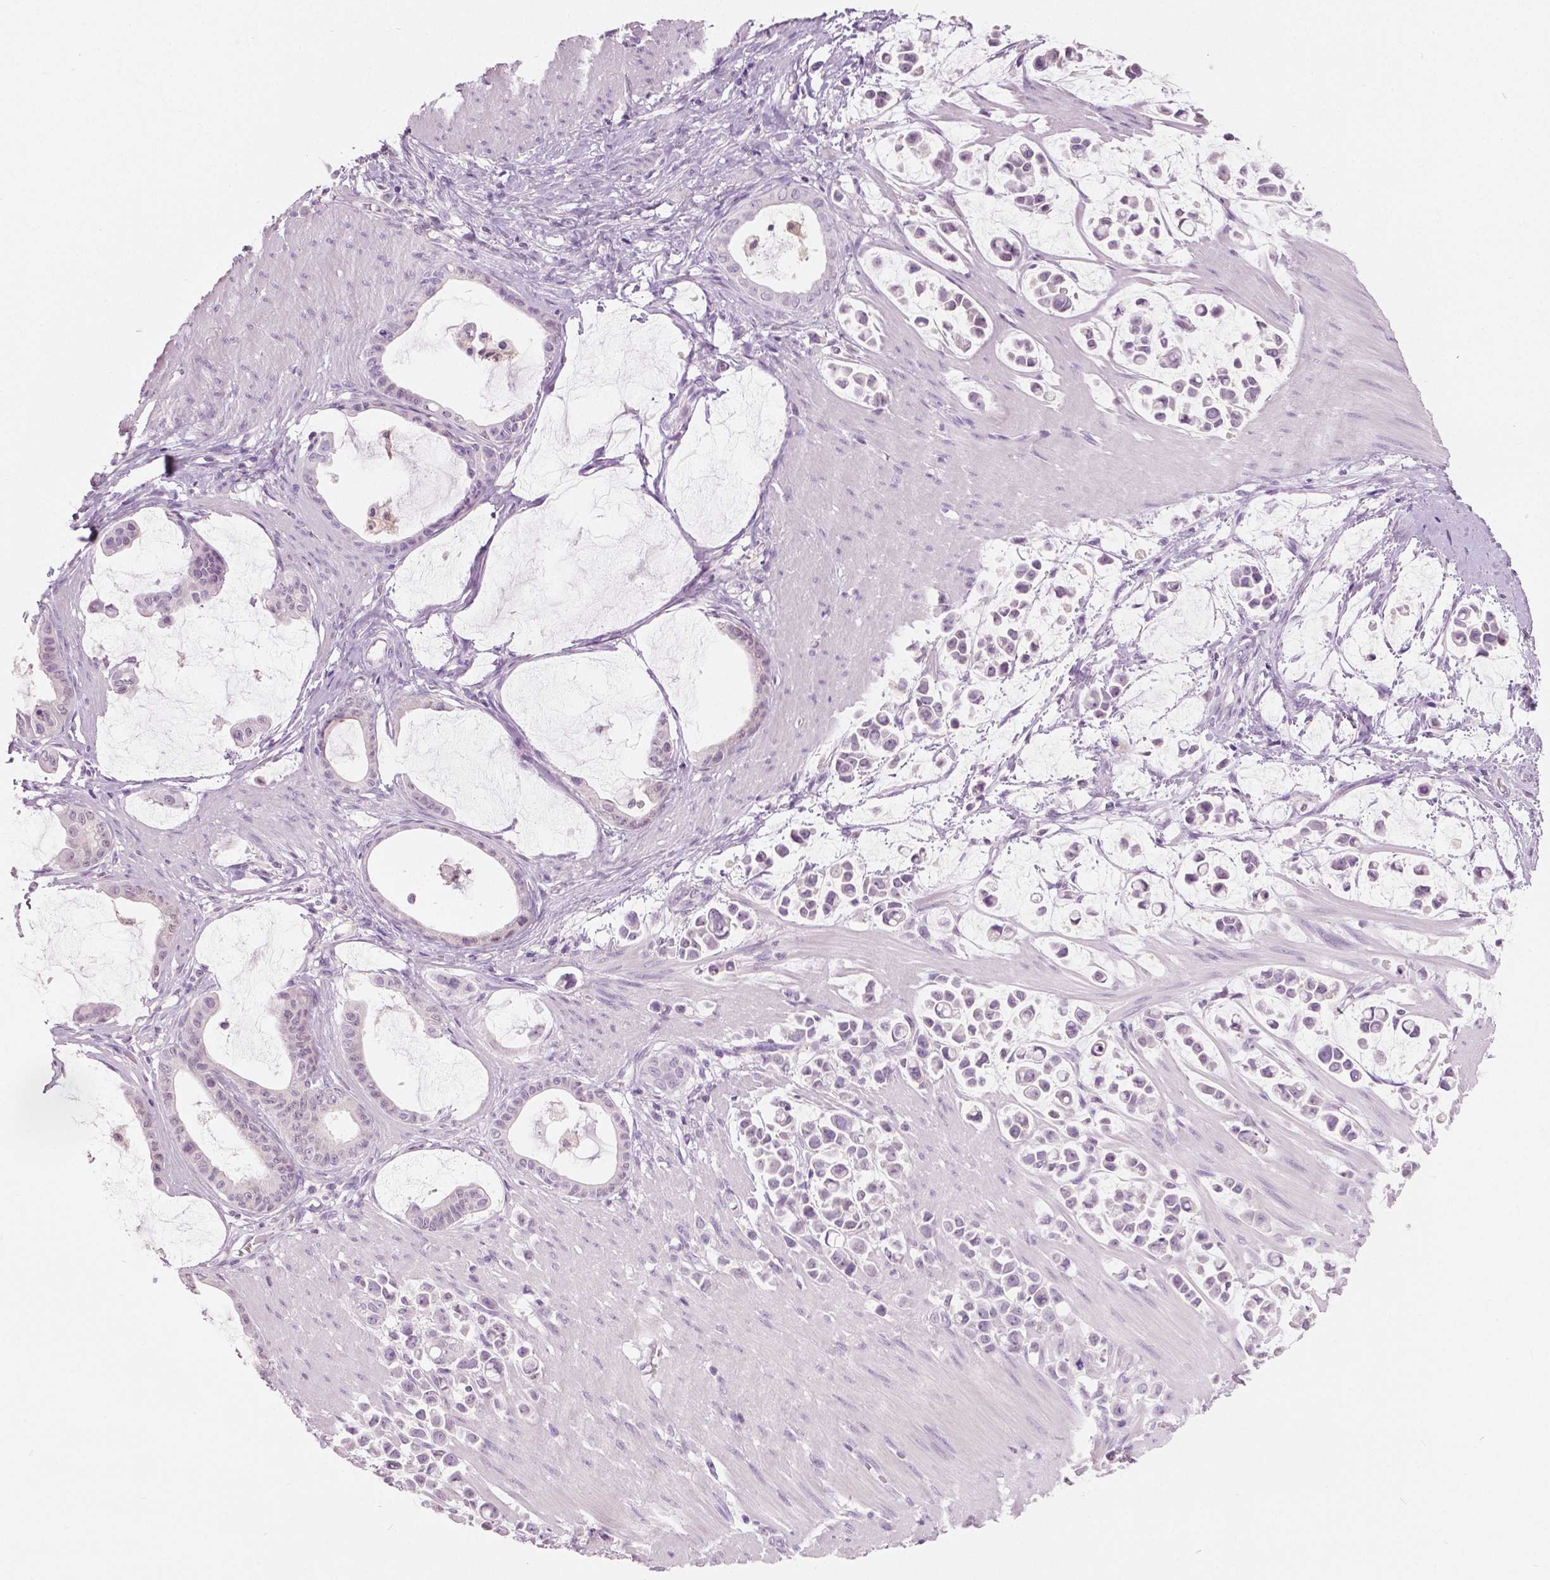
{"staining": {"intensity": "negative", "quantity": "none", "location": "none"}, "tissue": "stomach cancer", "cell_type": "Tumor cells", "image_type": "cancer", "snomed": [{"axis": "morphology", "description": "Adenocarcinoma, NOS"}, {"axis": "topography", "description": "Stomach"}], "caption": "A photomicrograph of stomach cancer stained for a protein demonstrates no brown staining in tumor cells.", "gene": "GALM", "patient": {"sex": "male", "age": 82}}